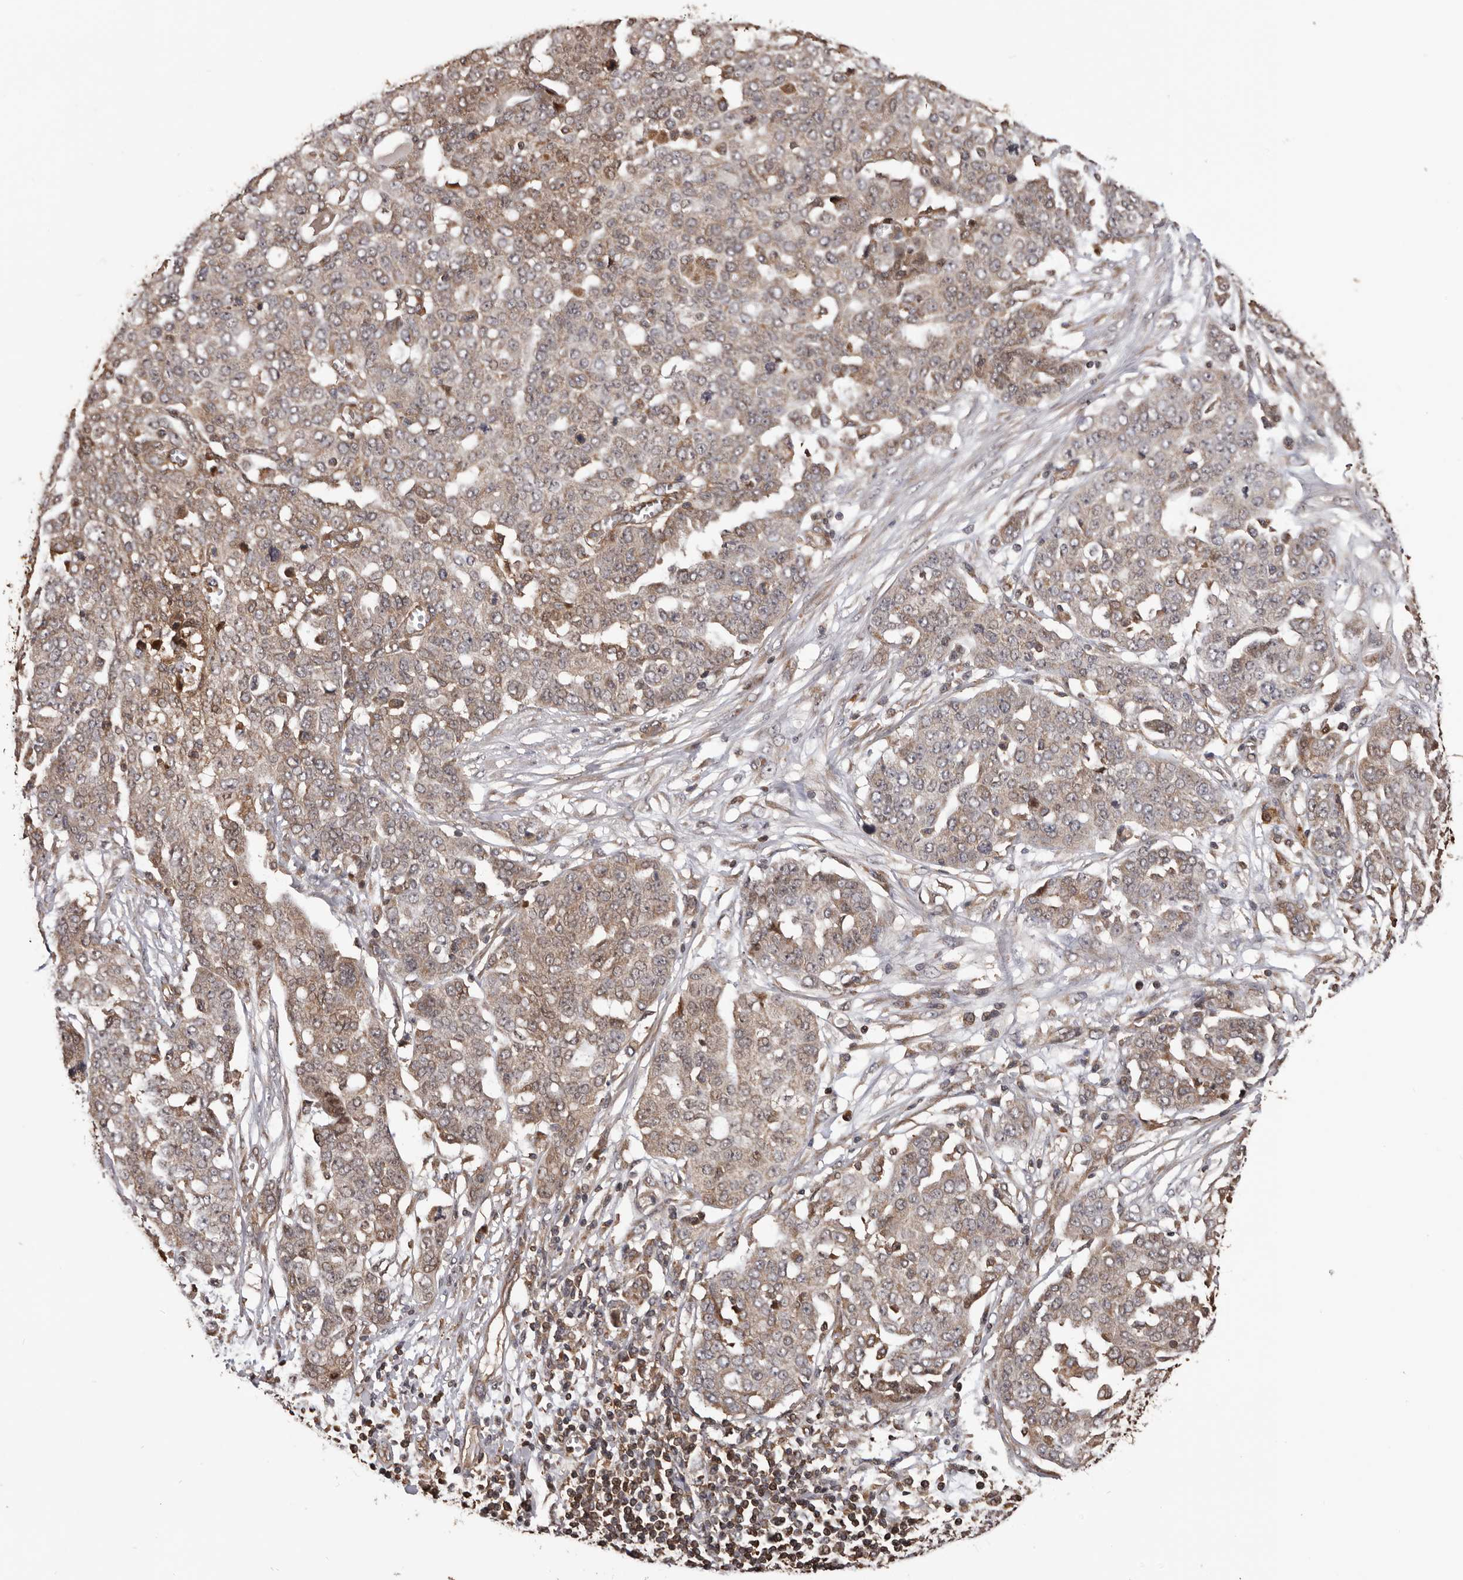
{"staining": {"intensity": "moderate", "quantity": ">75%", "location": "cytoplasmic/membranous"}, "tissue": "ovarian cancer", "cell_type": "Tumor cells", "image_type": "cancer", "snomed": [{"axis": "morphology", "description": "Cystadenocarcinoma, serous, NOS"}, {"axis": "topography", "description": "Soft tissue"}, {"axis": "topography", "description": "Ovary"}], "caption": "Protein expression analysis of human ovarian cancer (serous cystadenocarcinoma) reveals moderate cytoplasmic/membranous staining in approximately >75% of tumor cells.", "gene": "ADAMTS2", "patient": {"sex": "female", "age": 57}}